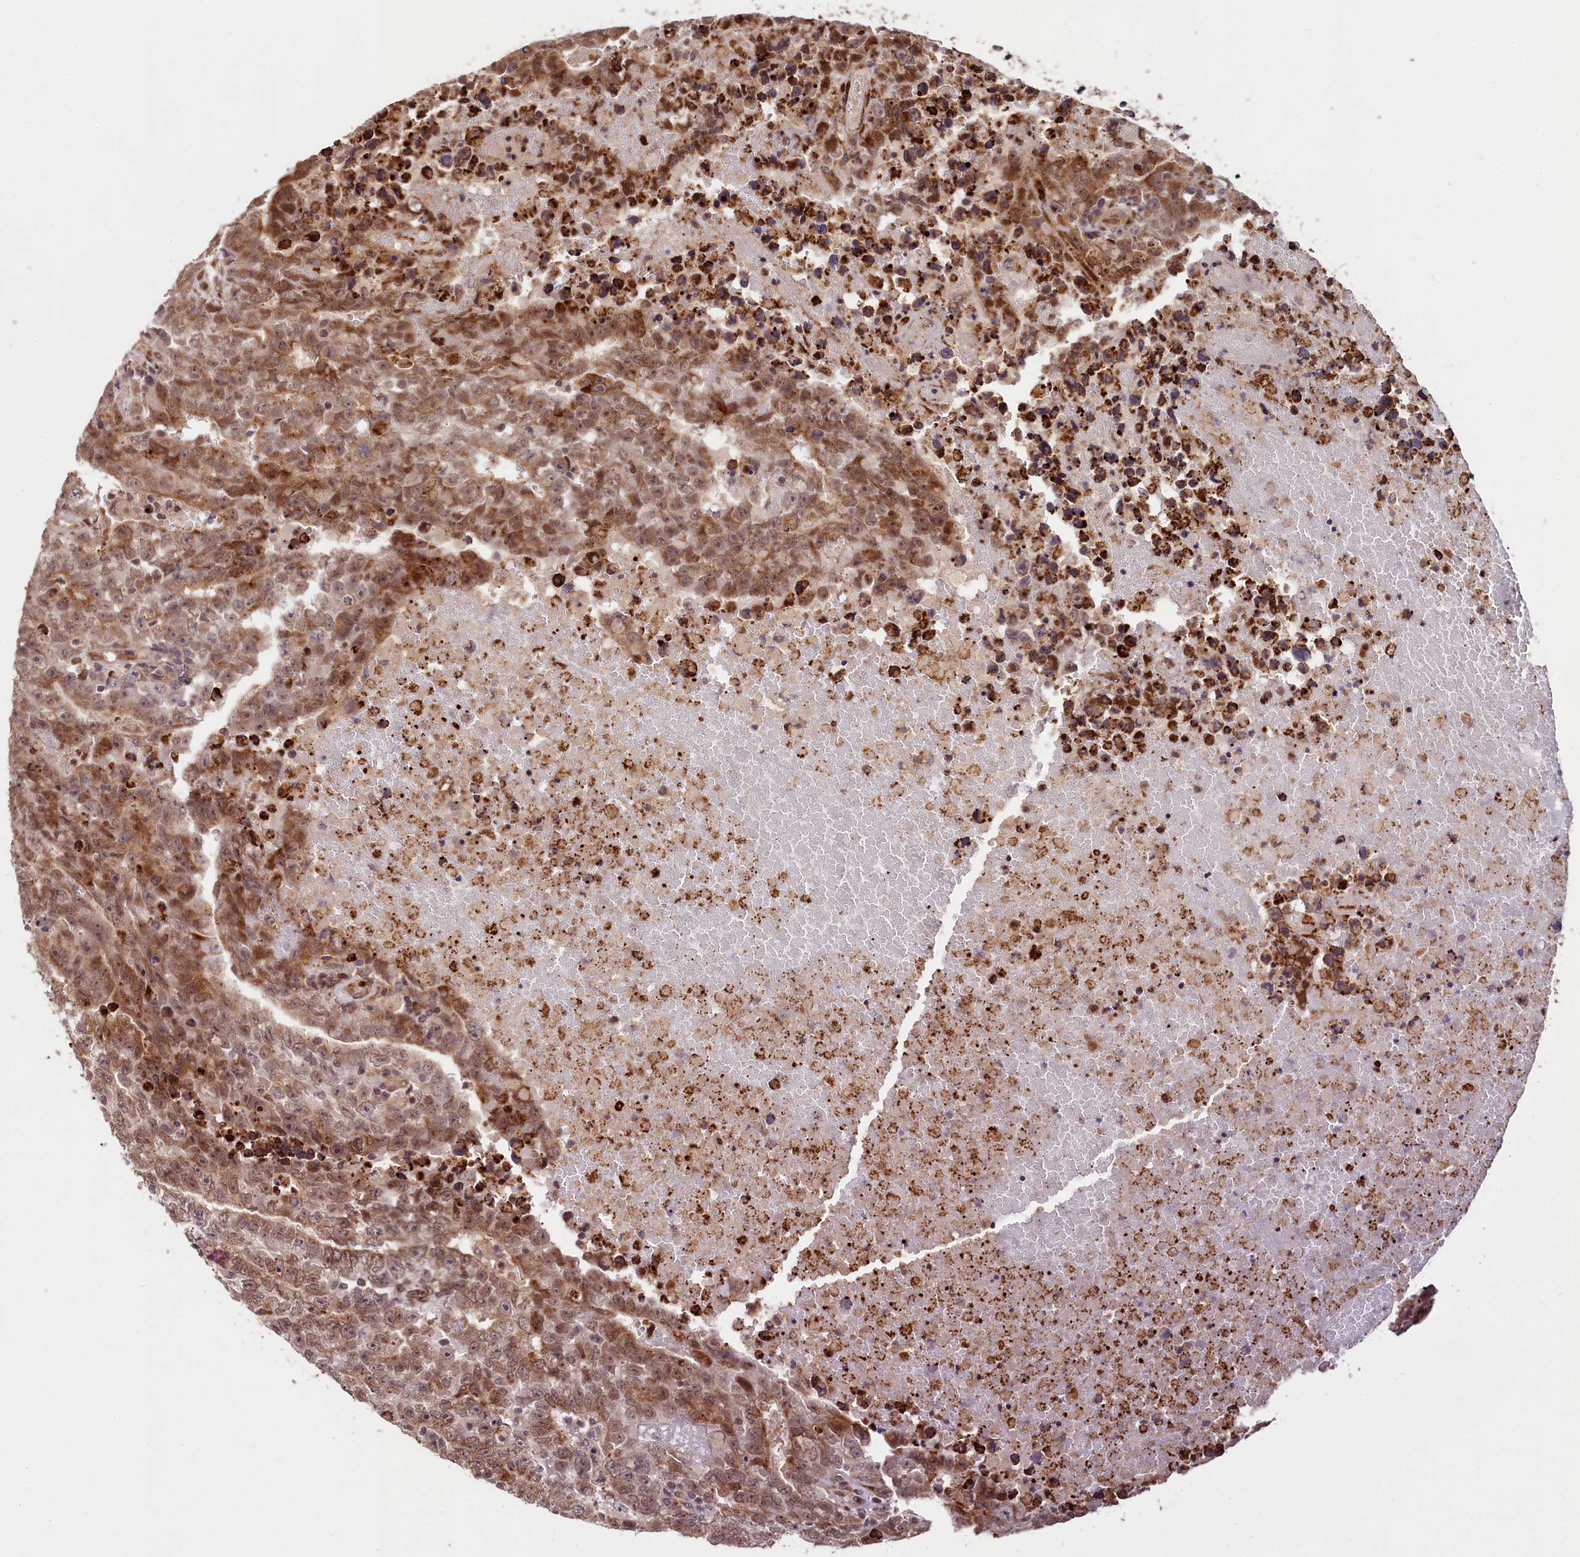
{"staining": {"intensity": "moderate", "quantity": ">75%", "location": "cytoplasmic/membranous,nuclear"}, "tissue": "testis cancer", "cell_type": "Tumor cells", "image_type": "cancer", "snomed": [{"axis": "morphology", "description": "Carcinoma, Embryonal, NOS"}, {"axis": "topography", "description": "Testis"}], "caption": "High-power microscopy captured an IHC micrograph of testis cancer, revealing moderate cytoplasmic/membranous and nuclear positivity in about >75% of tumor cells.", "gene": "C5orf15", "patient": {"sex": "male", "age": 25}}